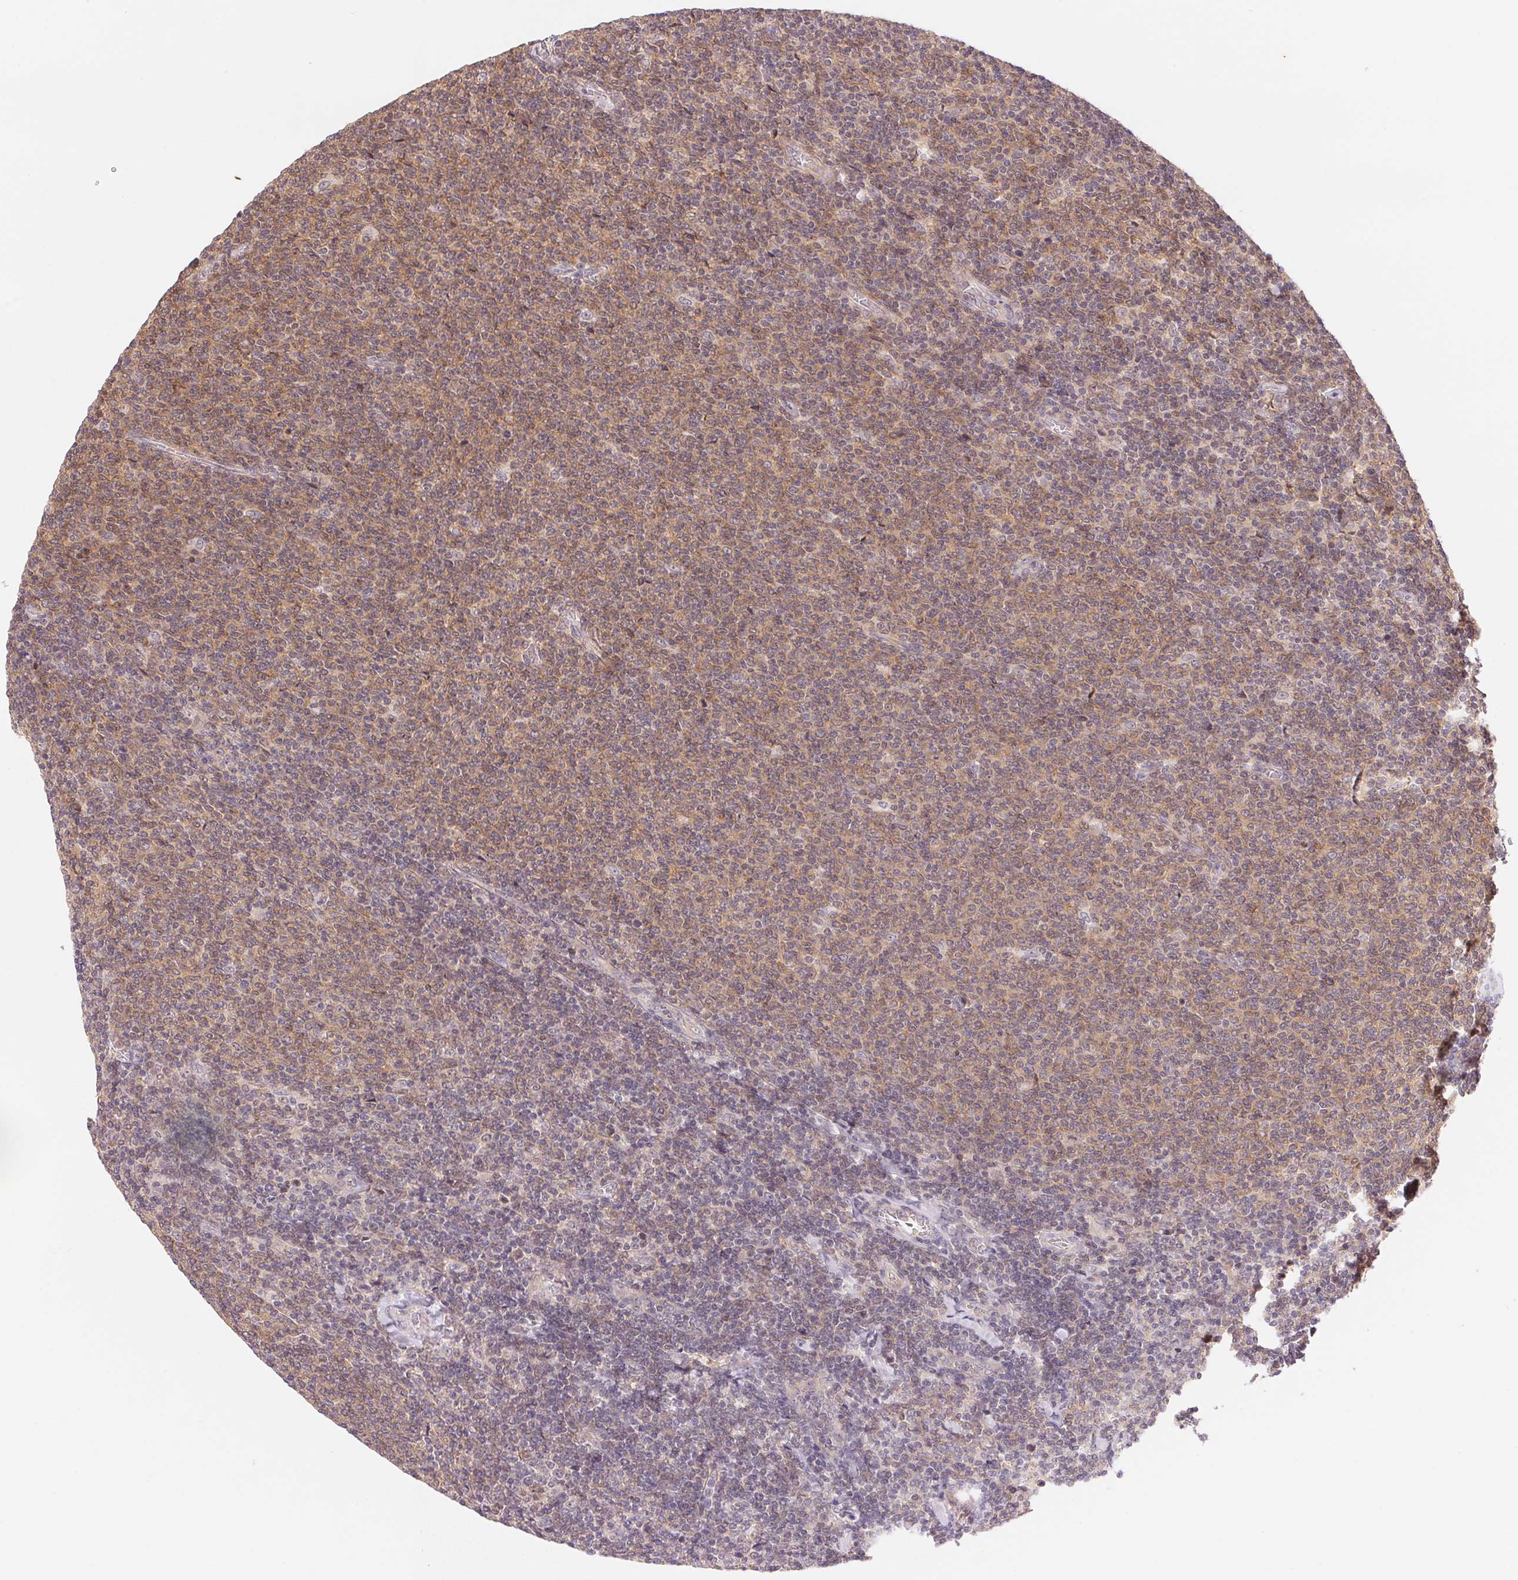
{"staining": {"intensity": "weak", "quantity": ">75%", "location": "cytoplasmic/membranous"}, "tissue": "lymphoma", "cell_type": "Tumor cells", "image_type": "cancer", "snomed": [{"axis": "morphology", "description": "Malignant lymphoma, non-Hodgkin's type, Low grade"}, {"axis": "topography", "description": "Lymph node"}], "caption": "Immunohistochemistry image of neoplastic tissue: lymphoma stained using IHC exhibits low levels of weak protein expression localized specifically in the cytoplasmic/membranous of tumor cells, appearing as a cytoplasmic/membranous brown color.", "gene": "BNIP5", "patient": {"sex": "male", "age": 52}}